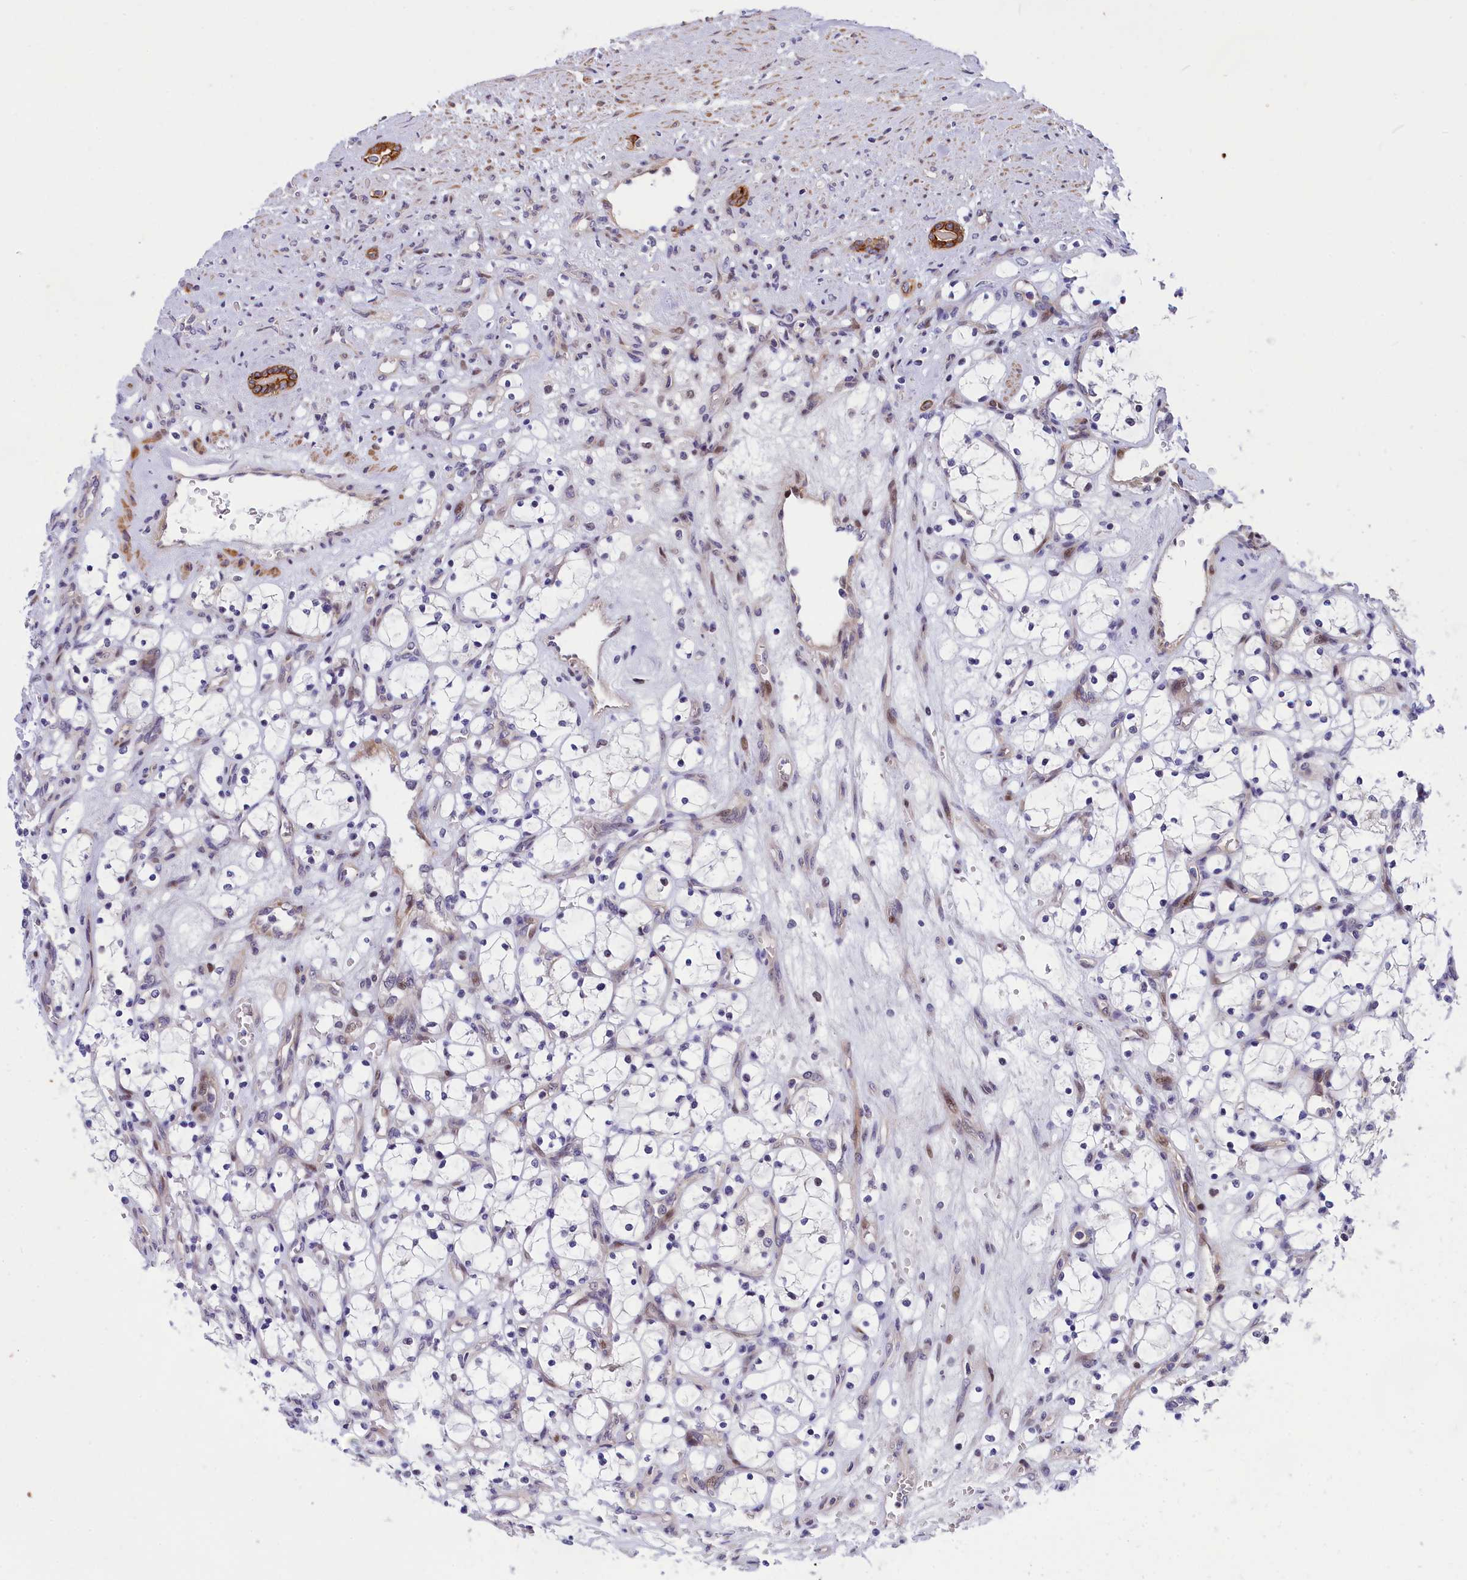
{"staining": {"intensity": "negative", "quantity": "none", "location": "none"}, "tissue": "renal cancer", "cell_type": "Tumor cells", "image_type": "cancer", "snomed": [{"axis": "morphology", "description": "Adenocarcinoma, NOS"}, {"axis": "topography", "description": "Kidney"}], "caption": "Protein analysis of renal adenocarcinoma reveals no significant positivity in tumor cells. (DAB immunohistochemistry (IHC), high magnification).", "gene": "ANKRD34B", "patient": {"sex": "female", "age": 69}}